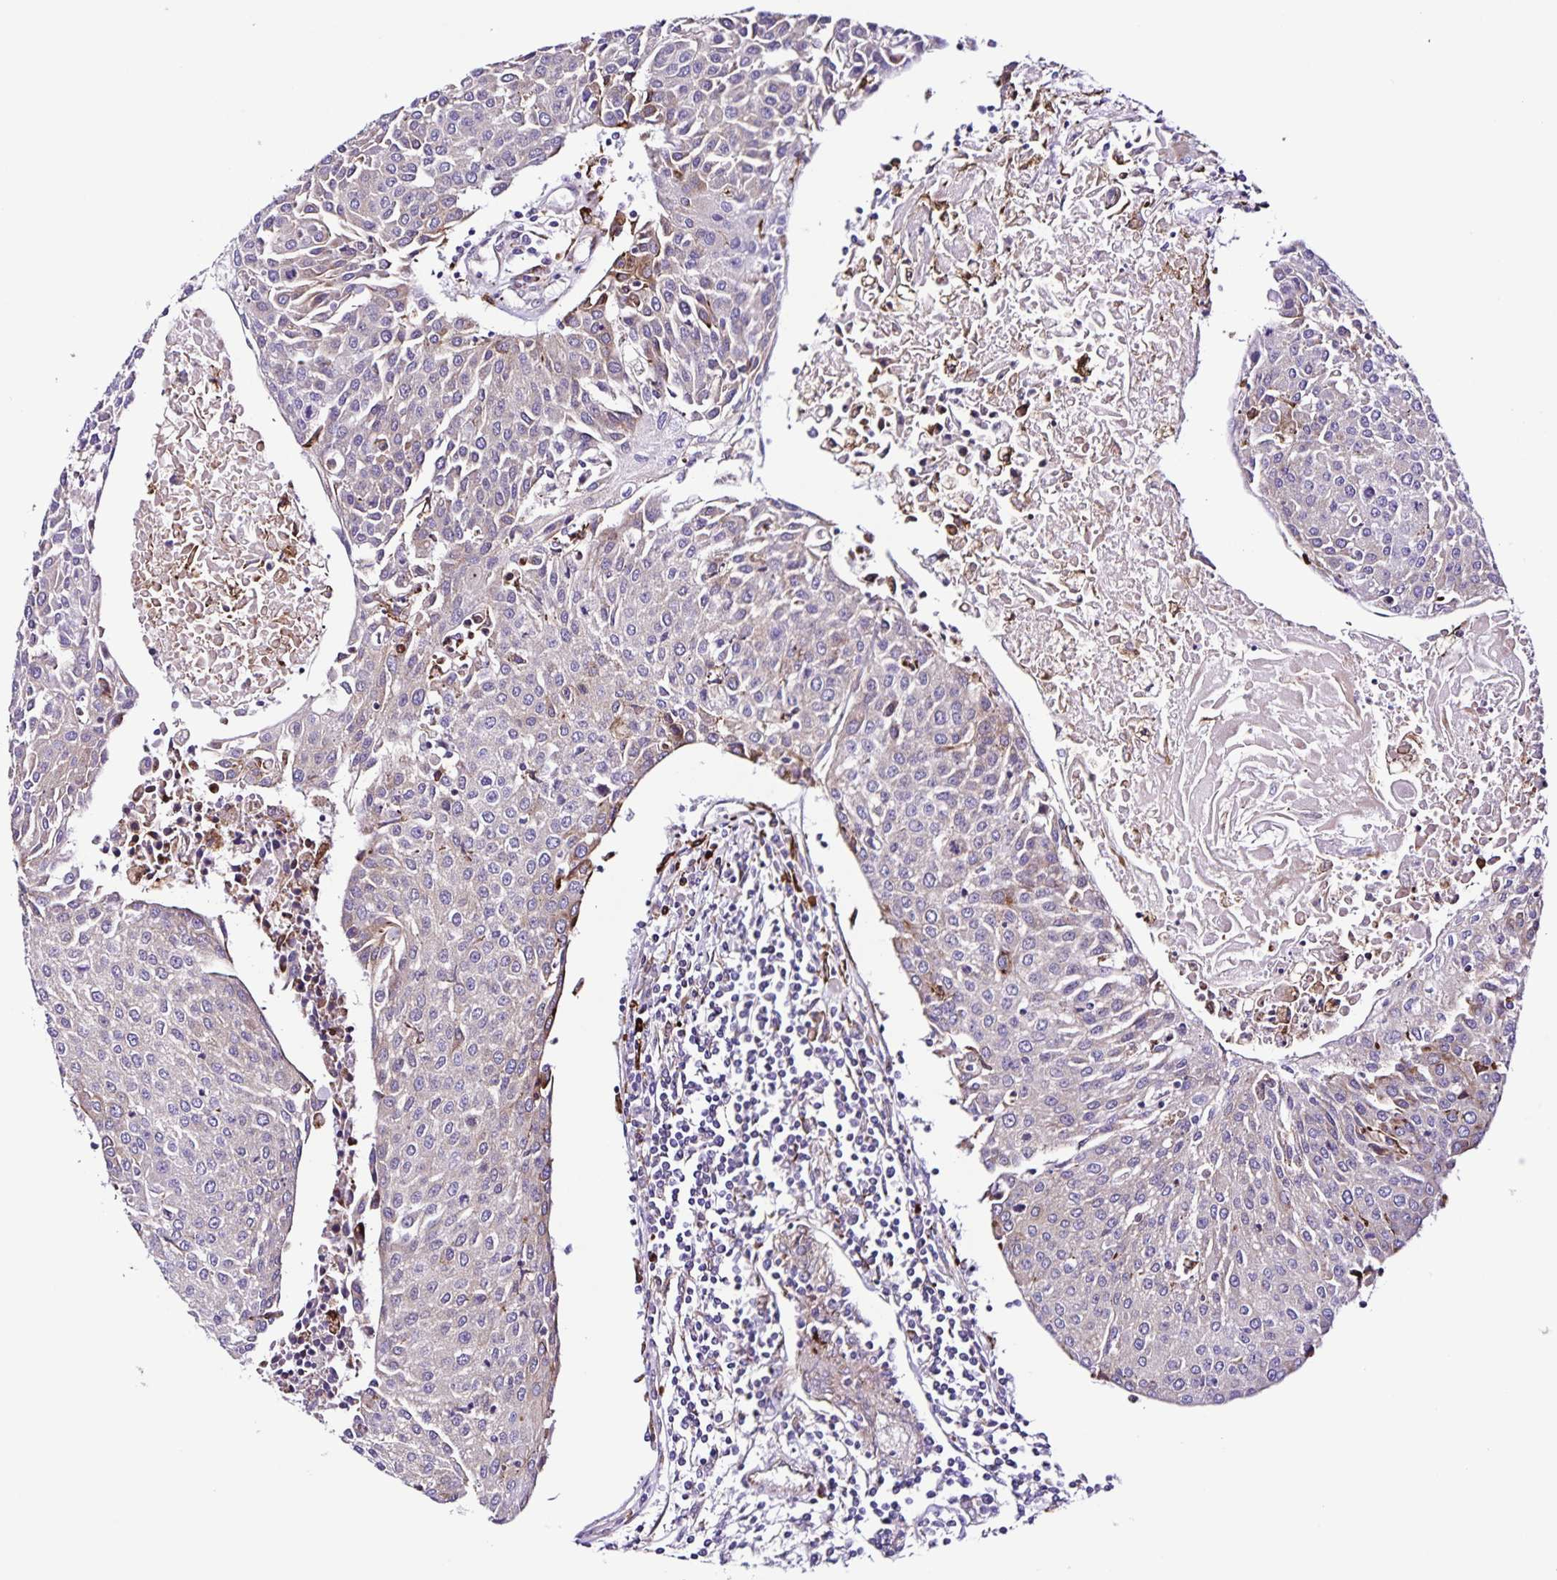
{"staining": {"intensity": "weak", "quantity": "<25%", "location": "cytoplasmic/membranous"}, "tissue": "urothelial cancer", "cell_type": "Tumor cells", "image_type": "cancer", "snomed": [{"axis": "morphology", "description": "Urothelial carcinoma, High grade"}, {"axis": "topography", "description": "Urinary bladder"}], "caption": "DAB (3,3'-diaminobenzidine) immunohistochemical staining of human urothelial cancer shows no significant staining in tumor cells. (DAB immunohistochemistry (IHC), high magnification).", "gene": "OSBPL5", "patient": {"sex": "female", "age": 85}}